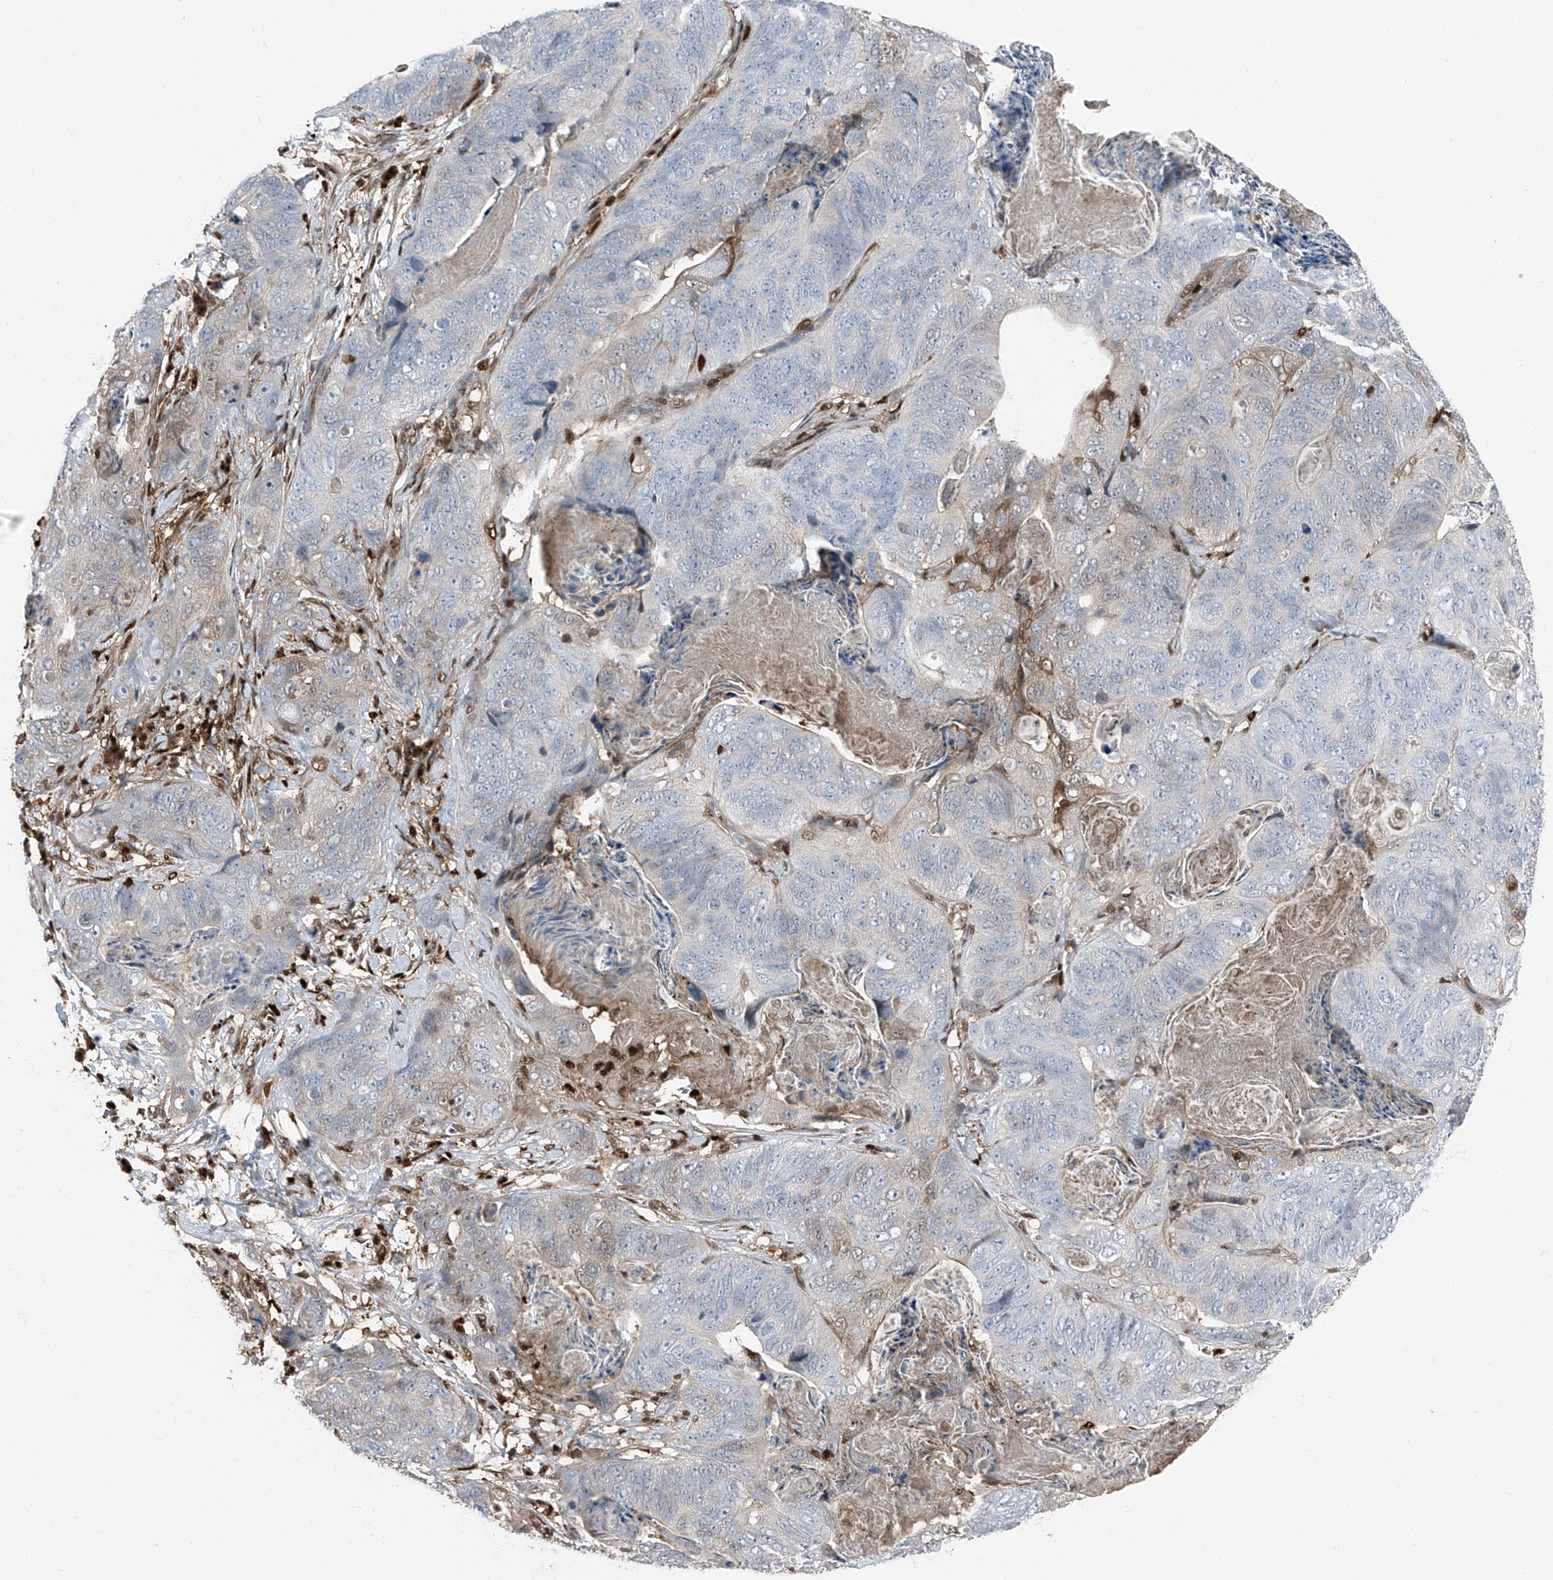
{"staining": {"intensity": "weak", "quantity": "<25%", "location": "cytoplasmic/membranous,nuclear"}, "tissue": "stomach cancer", "cell_type": "Tumor cells", "image_type": "cancer", "snomed": [{"axis": "morphology", "description": "Normal tissue, NOS"}, {"axis": "morphology", "description": "Adenocarcinoma, NOS"}, {"axis": "topography", "description": "Stomach"}], "caption": "Protein analysis of adenocarcinoma (stomach) displays no significant positivity in tumor cells. (DAB immunohistochemistry visualized using brightfield microscopy, high magnification).", "gene": "PSMB10", "patient": {"sex": "female", "age": 89}}